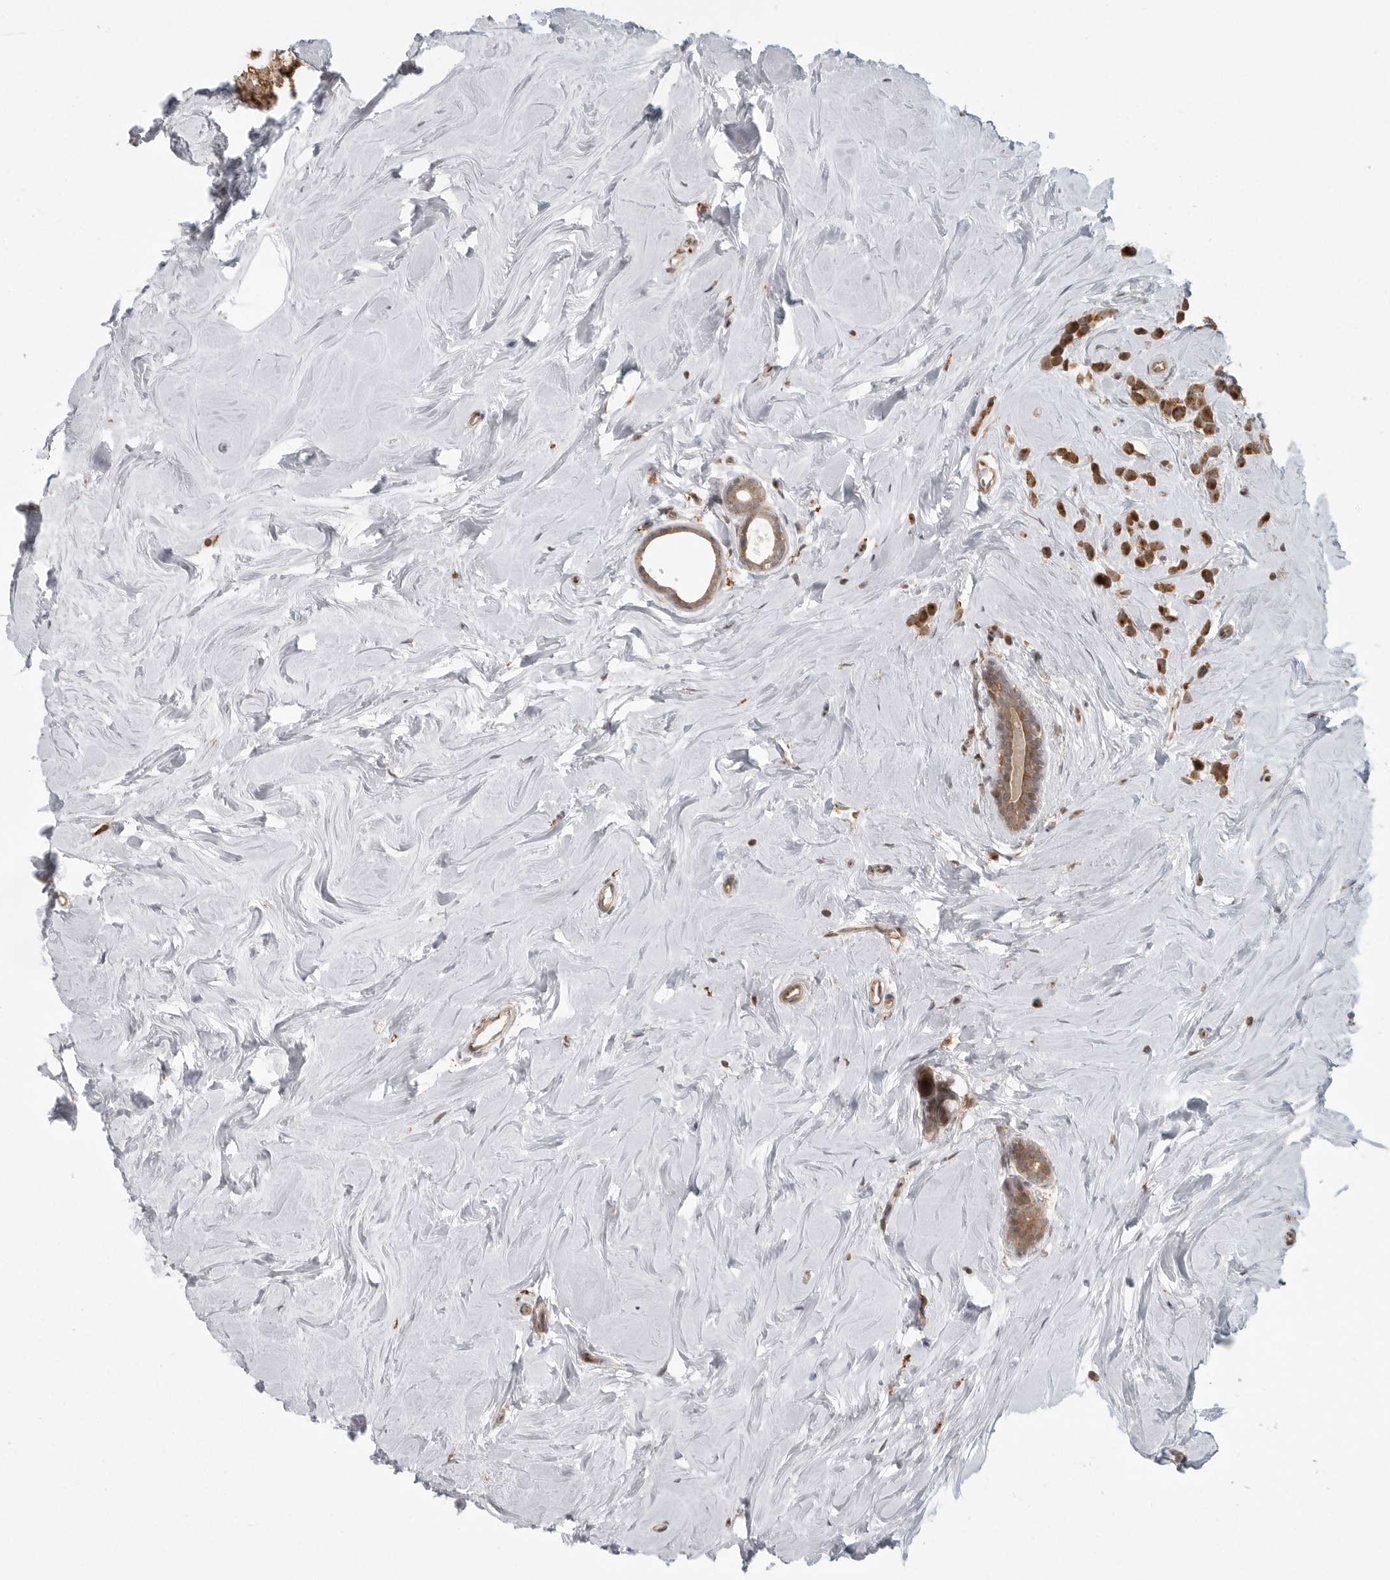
{"staining": {"intensity": "strong", "quantity": ">75%", "location": "cytoplasmic/membranous"}, "tissue": "breast cancer", "cell_type": "Tumor cells", "image_type": "cancer", "snomed": [{"axis": "morphology", "description": "Lobular carcinoma"}, {"axis": "topography", "description": "Breast"}], "caption": "Immunohistochemical staining of human lobular carcinoma (breast) displays high levels of strong cytoplasmic/membranous staining in approximately >75% of tumor cells.", "gene": "FAT3", "patient": {"sex": "female", "age": 47}}